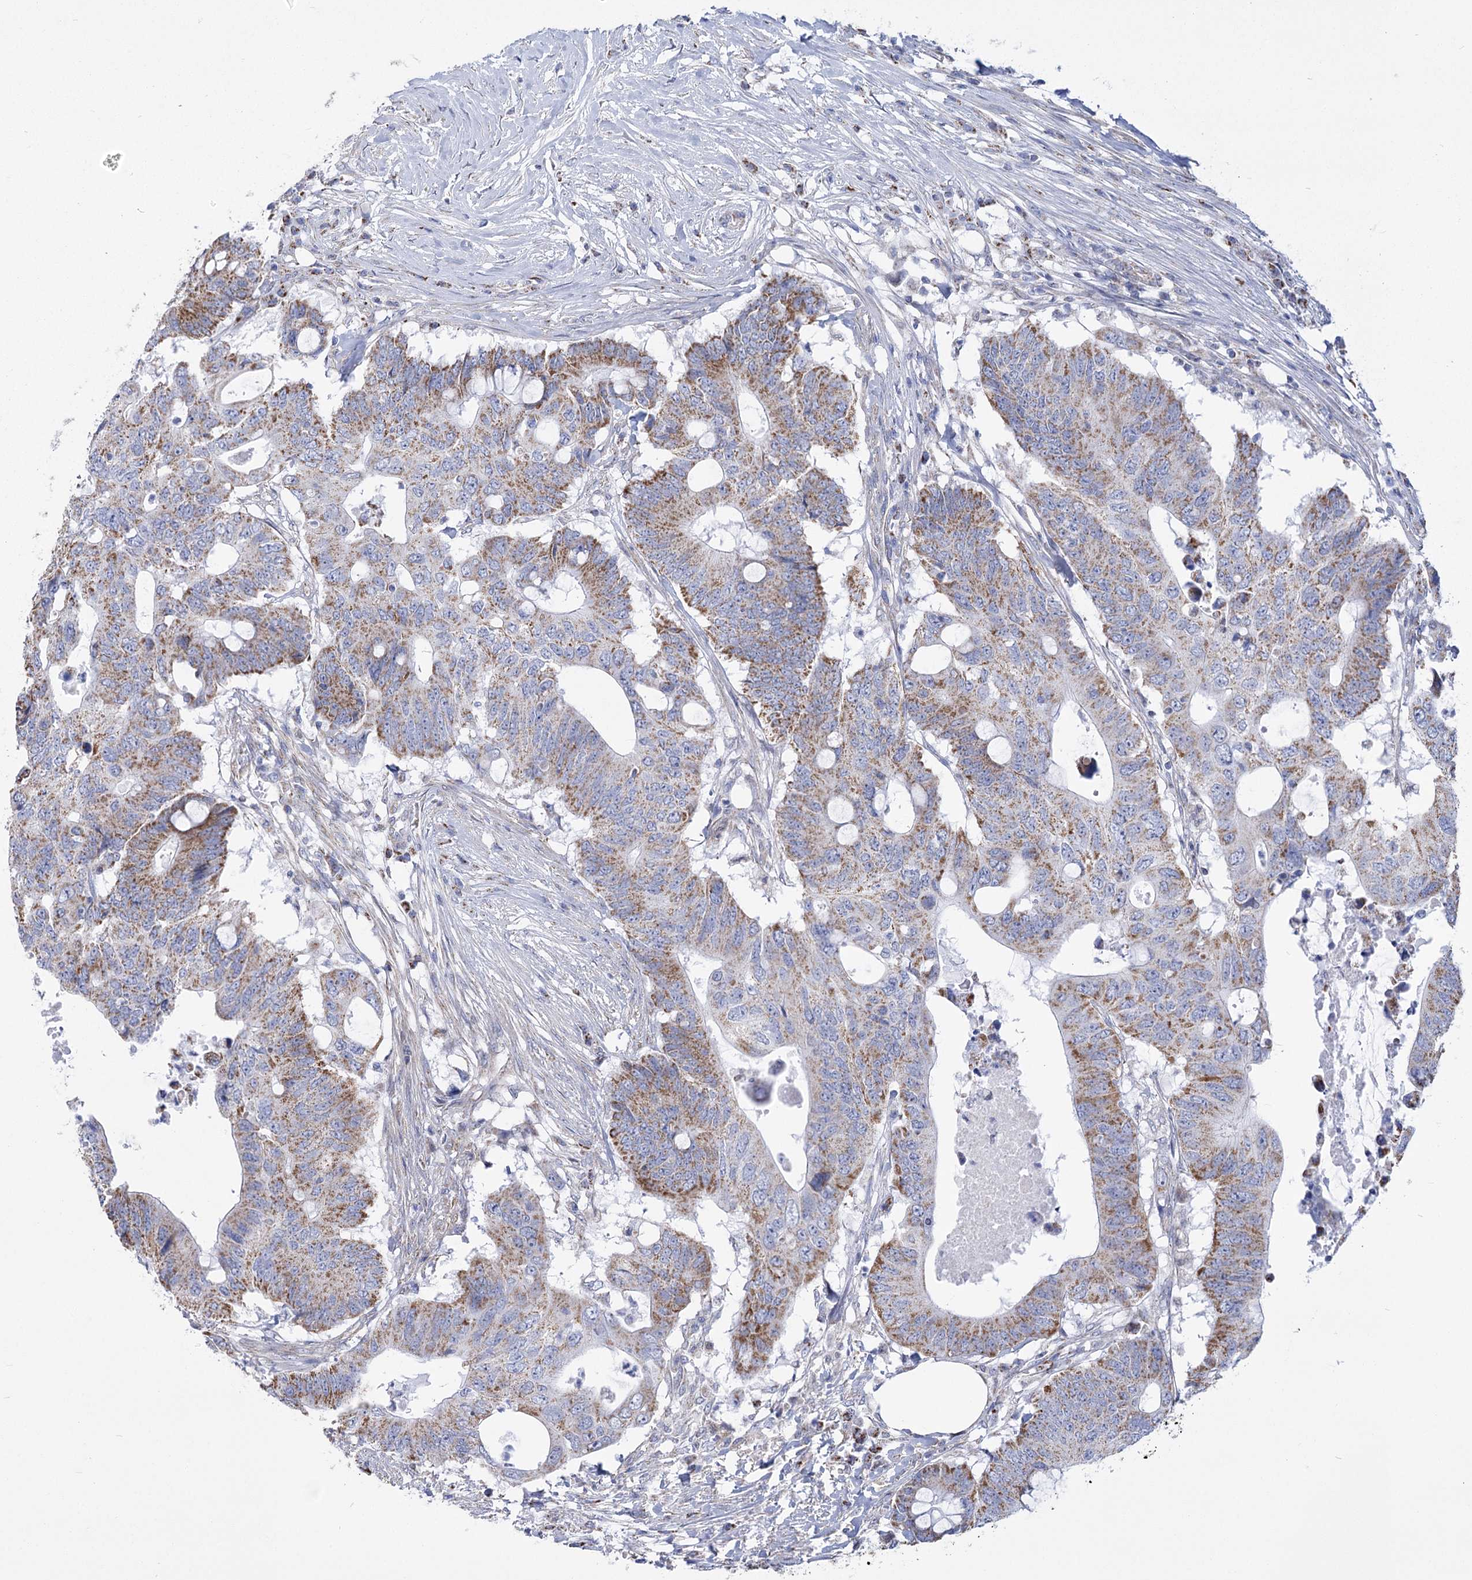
{"staining": {"intensity": "moderate", "quantity": "25%-75%", "location": "cytoplasmic/membranous"}, "tissue": "colorectal cancer", "cell_type": "Tumor cells", "image_type": "cancer", "snomed": [{"axis": "morphology", "description": "Adenocarcinoma, NOS"}, {"axis": "topography", "description": "Colon"}], "caption": "Colorectal adenocarcinoma tissue exhibits moderate cytoplasmic/membranous staining in about 25%-75% of tumor cells, visualized by immunohistochemistry.", "gene": "PDHB", "patient": {"sex": "male", "age": 71}}